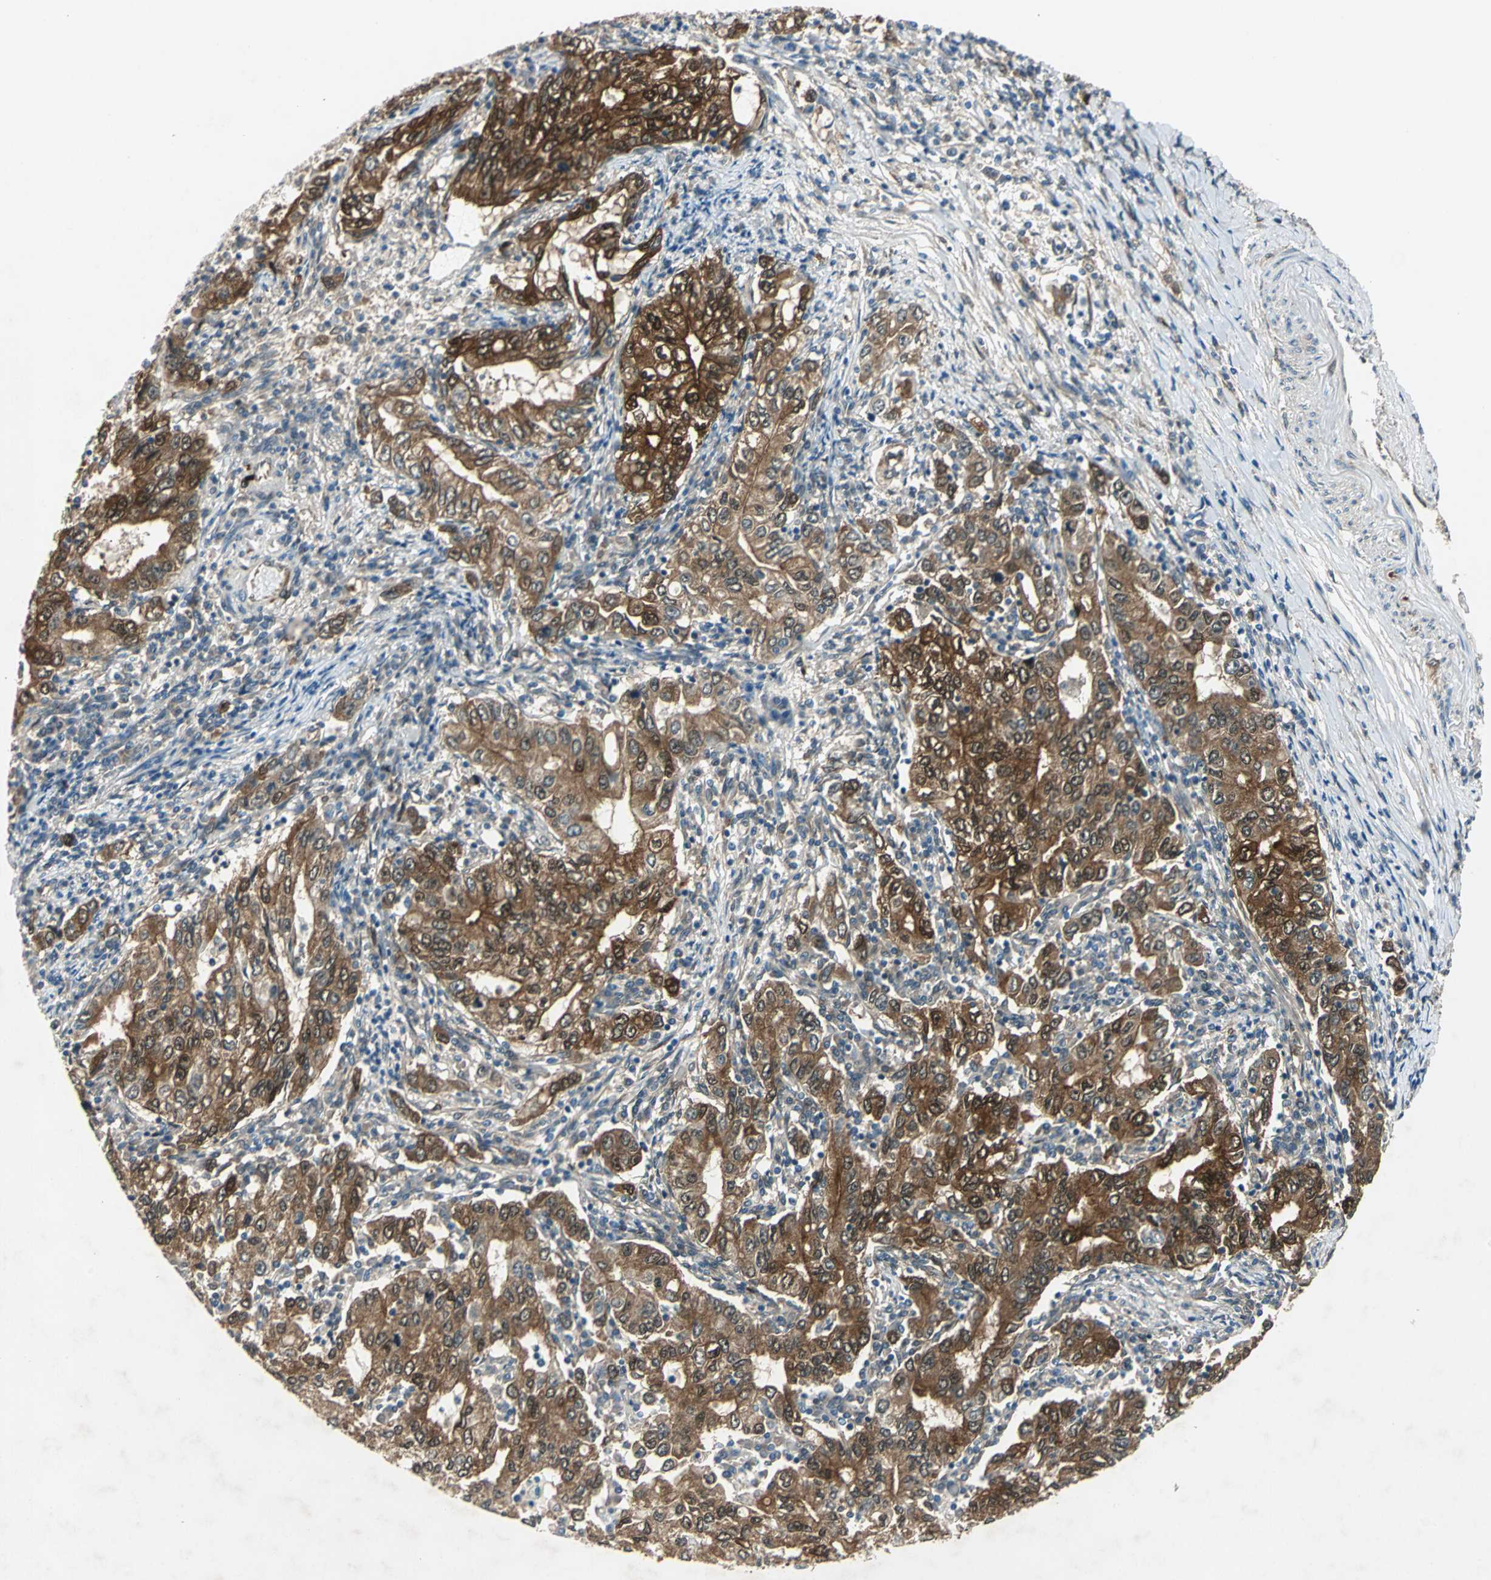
{"staining": {"intensity": "strong", "quantity": ">75%", "location": "cytoplasmic/membranous,nuclear"}, "tissue": "stomach cancer", "cell_type": "Tumor cells", "image_type": "cancer", "snomed": [{"axis": "morphology", "description": "Adenocarcinoma, NOS"}, {"axis": "topography", "description": "Stomach, lower"}], "caption": "Strong cytoplasmic/membranous and nuclear expression for a protein is appreciated in about >75% of tumor cells of stomach adenocarcinoma using IHC.", "gene": "RRM2B", "patient": {"sex": "female", "age": 72}}